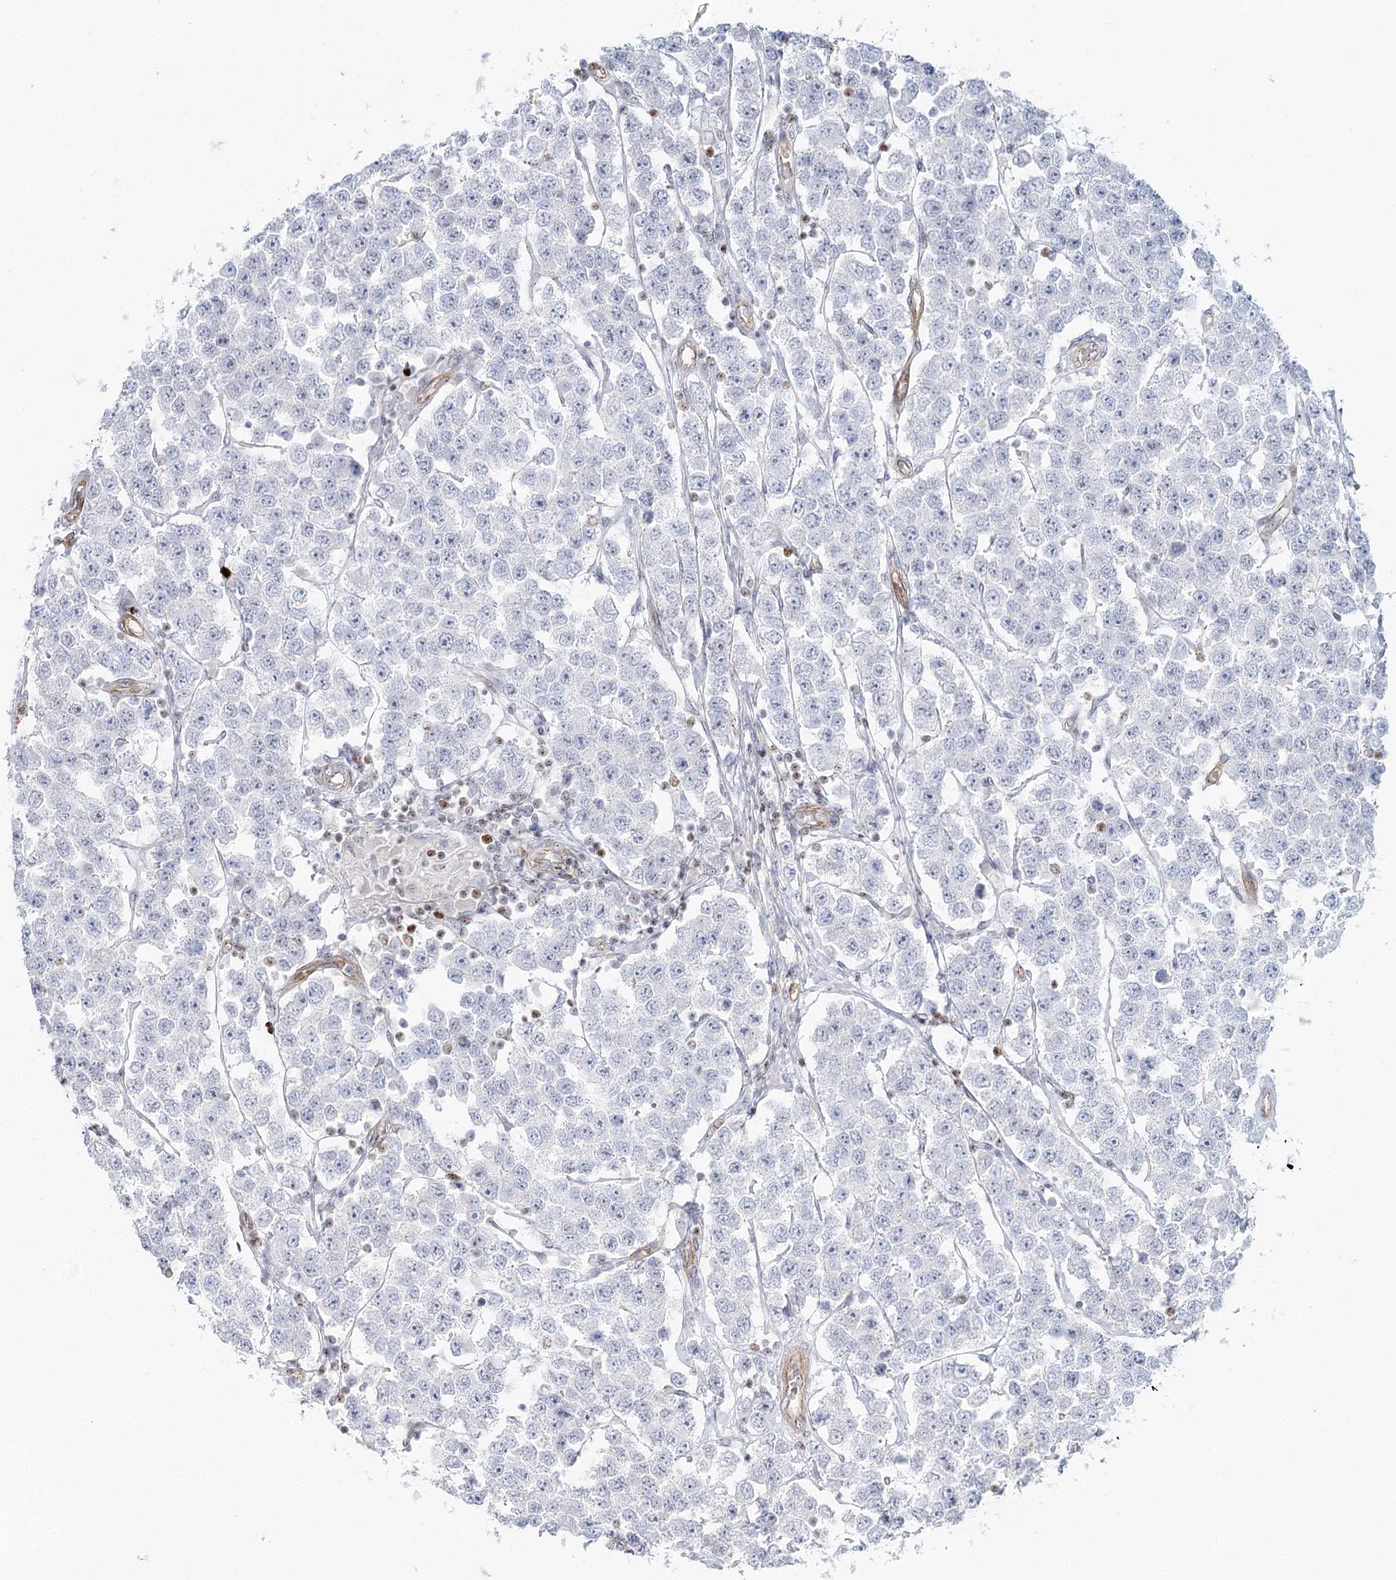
{"staining": {"intensity": "negative", "quantity": "none", "location": "none"}, "tissue": "testis cancer", "cell_type": "Tumor cells", "image_type": "cancer", "snomed": [{"axis": "morphology", "description": "Seminoma, NOS"}, {"axis": "topography", "description": "Testis"}], "caption": "This is a photomicrograph of immunohistochemistry (IHC) staining of testis cancer (seminoma), which shows no expression in tumor cells.", "gene": "ZFYVE28", "patient": {"sex": "male", "age": 28}}